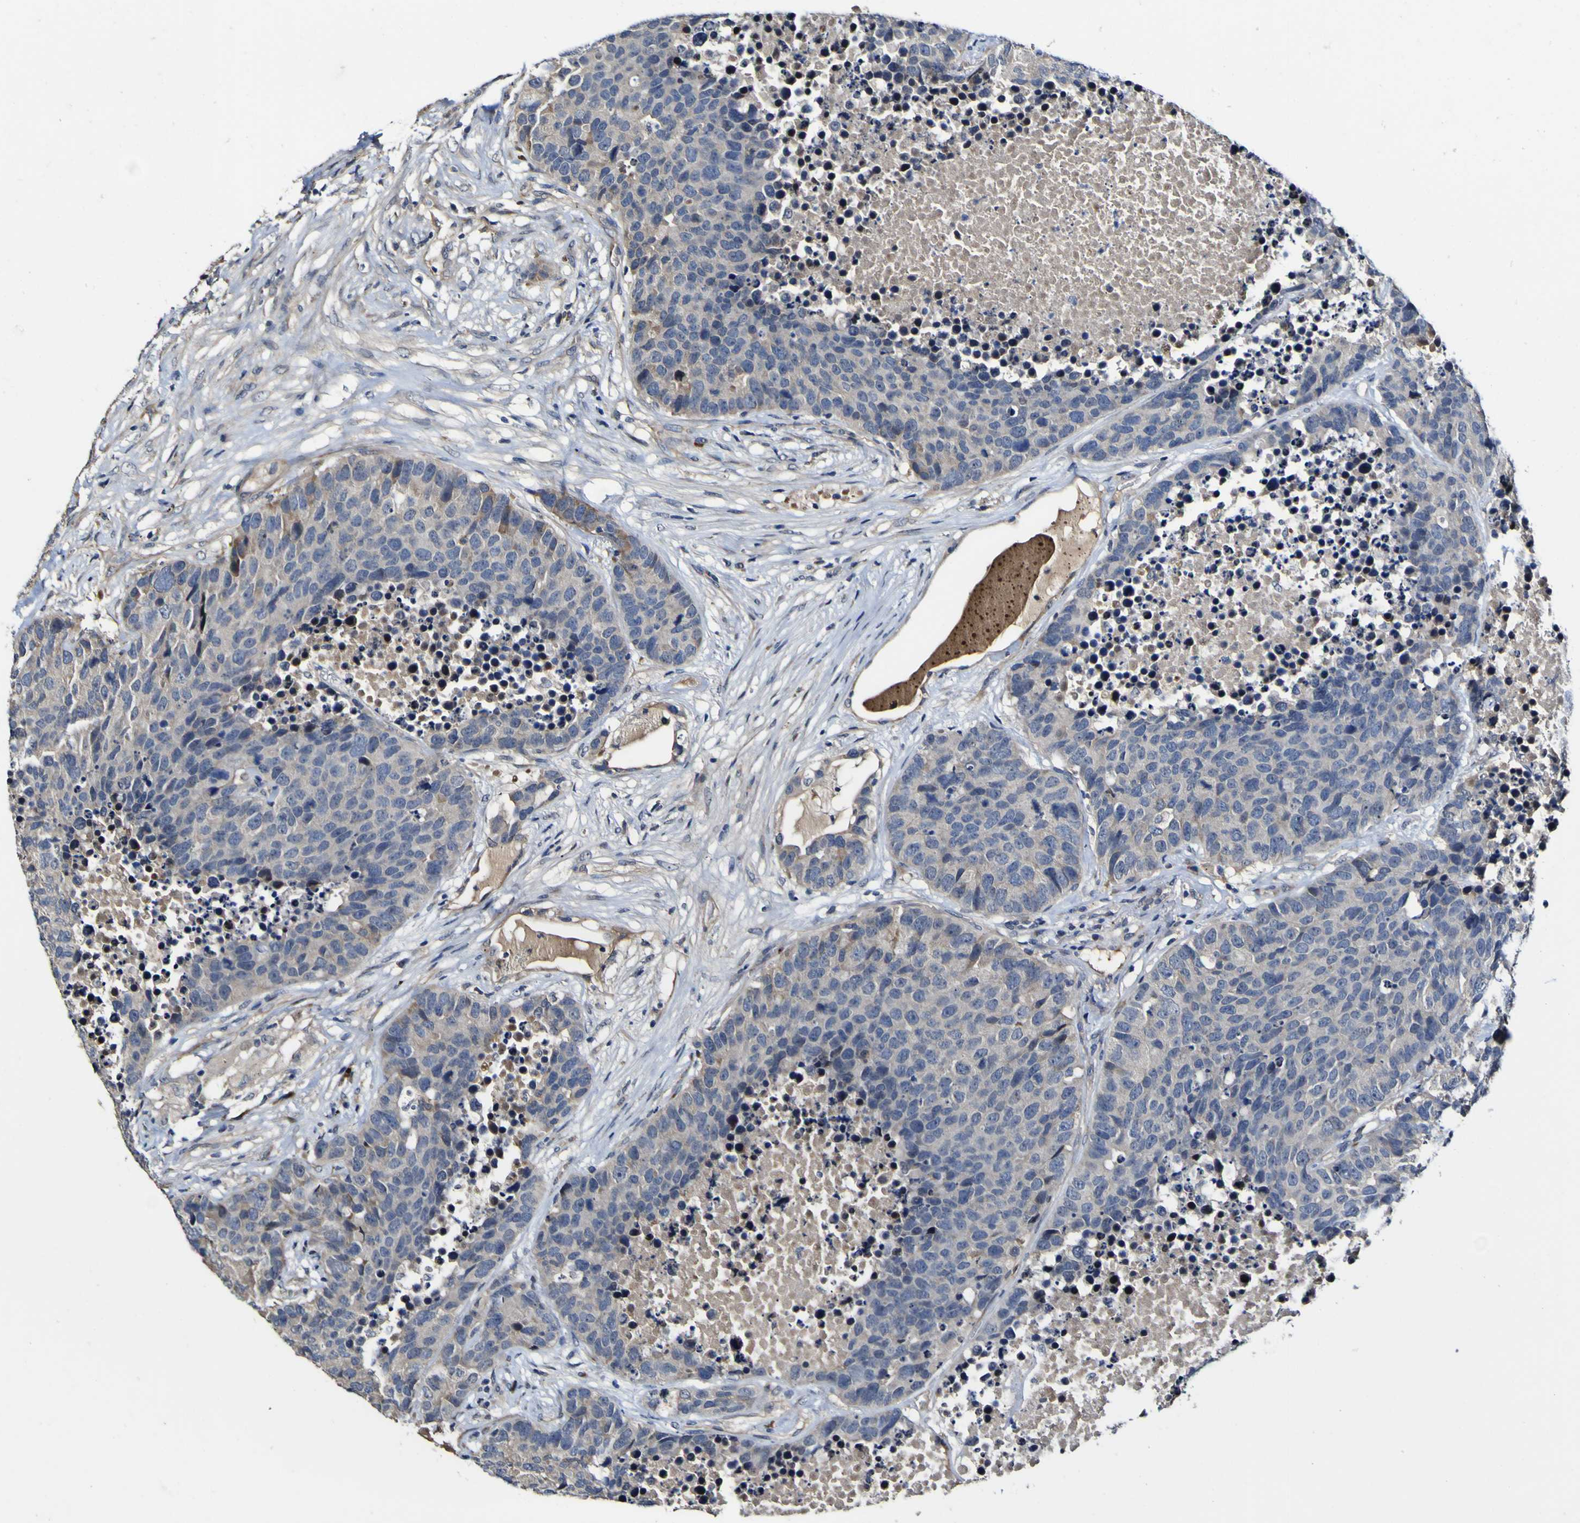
{"staining": {"intensity": "negative", "quantity": "none", "location": "none"}, "tissue": "carcinoid", "cell_type": "Tumor cells", "image_type": "cancer", "snomed": [{"axis": "morphology", "description": "Carcinoid, malignant, NOS"}, {"axis": "topography", "description": "Lung"}], "caption": "The photomicrograph demonstrates no staining of tumor cells in carcinoid (malignant).", "gene": "CCL2", "patient": {"sex": "male", "age": 60}}